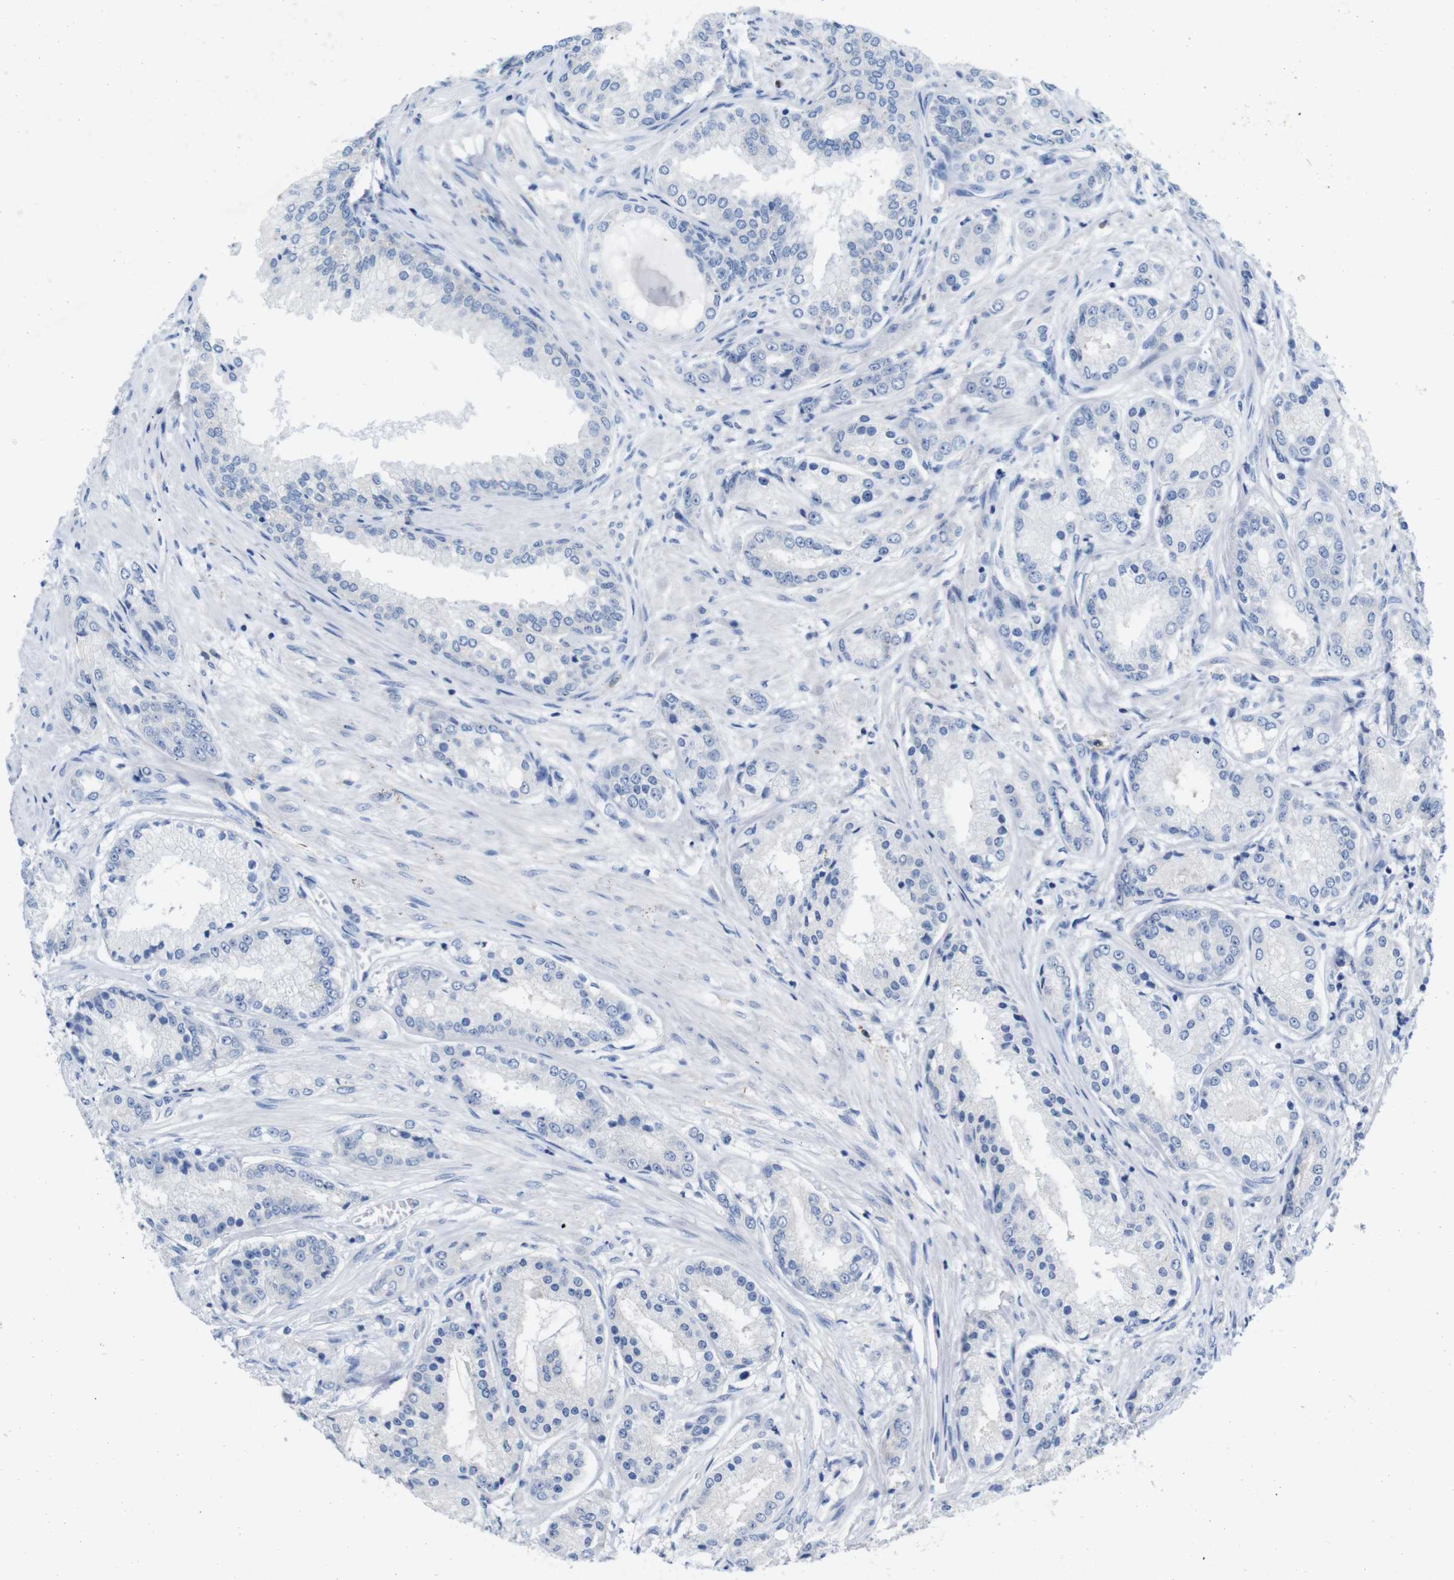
{"staining": {"intensity": "negative", "quantity": "none", "location": "none"}, "tissue": "prostate cancer", "cell_type": "Tumor cells", "image_type": "cancer", "snomed": [{"axis": "morphology", "description": "Adenocarcinoma, High grade"}, {"axis": "topography", "description": "Prostate"}], "caption": "Prostate adenocarcinoma (high-grade) stained for a protein using immunohistochemistry reveals no positivity tumor cells.", "gene": "C1orf210", "patient": {"sex": "male", "age": 59}}